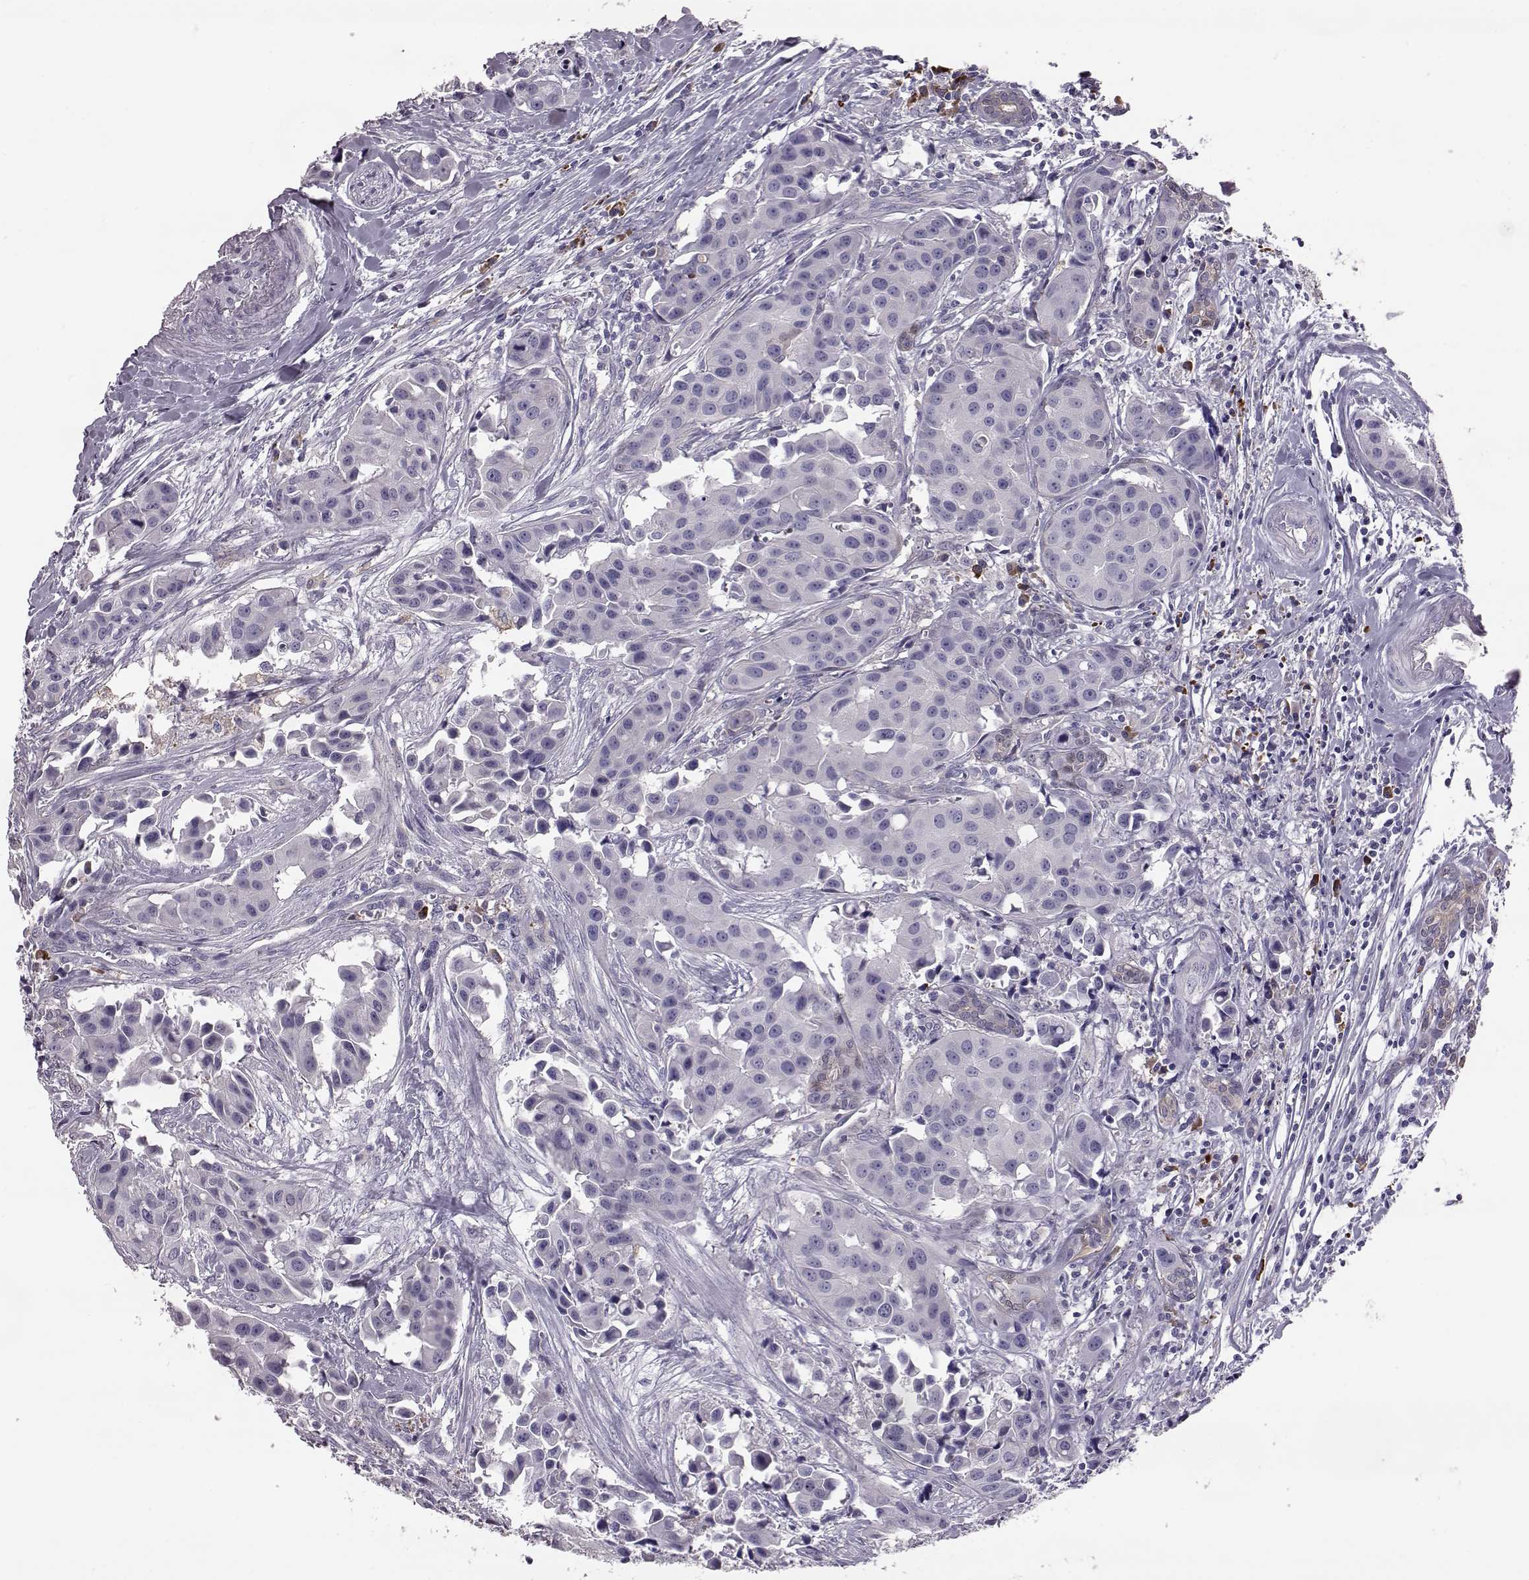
{"staining": {"intensity": "negative", "quantity": "none", "location": "none"}, "tissue": "head and neck cancer", "cell_type": "Tumor cells", "image_type": "cancer", "snomed": [{"axis": "morphology", "description": "Adenocarcinoma, NOS"}, {"axis": "topography", "description": "Head-Neck"}], "caption": "This is an immunohistochemistry (IHC) histopathology image of head and neck adenocarcinoma. There is no staining in tumor cells.", "gene": "ADGRG5", "patient": {"sex": "male", "age": 76}}